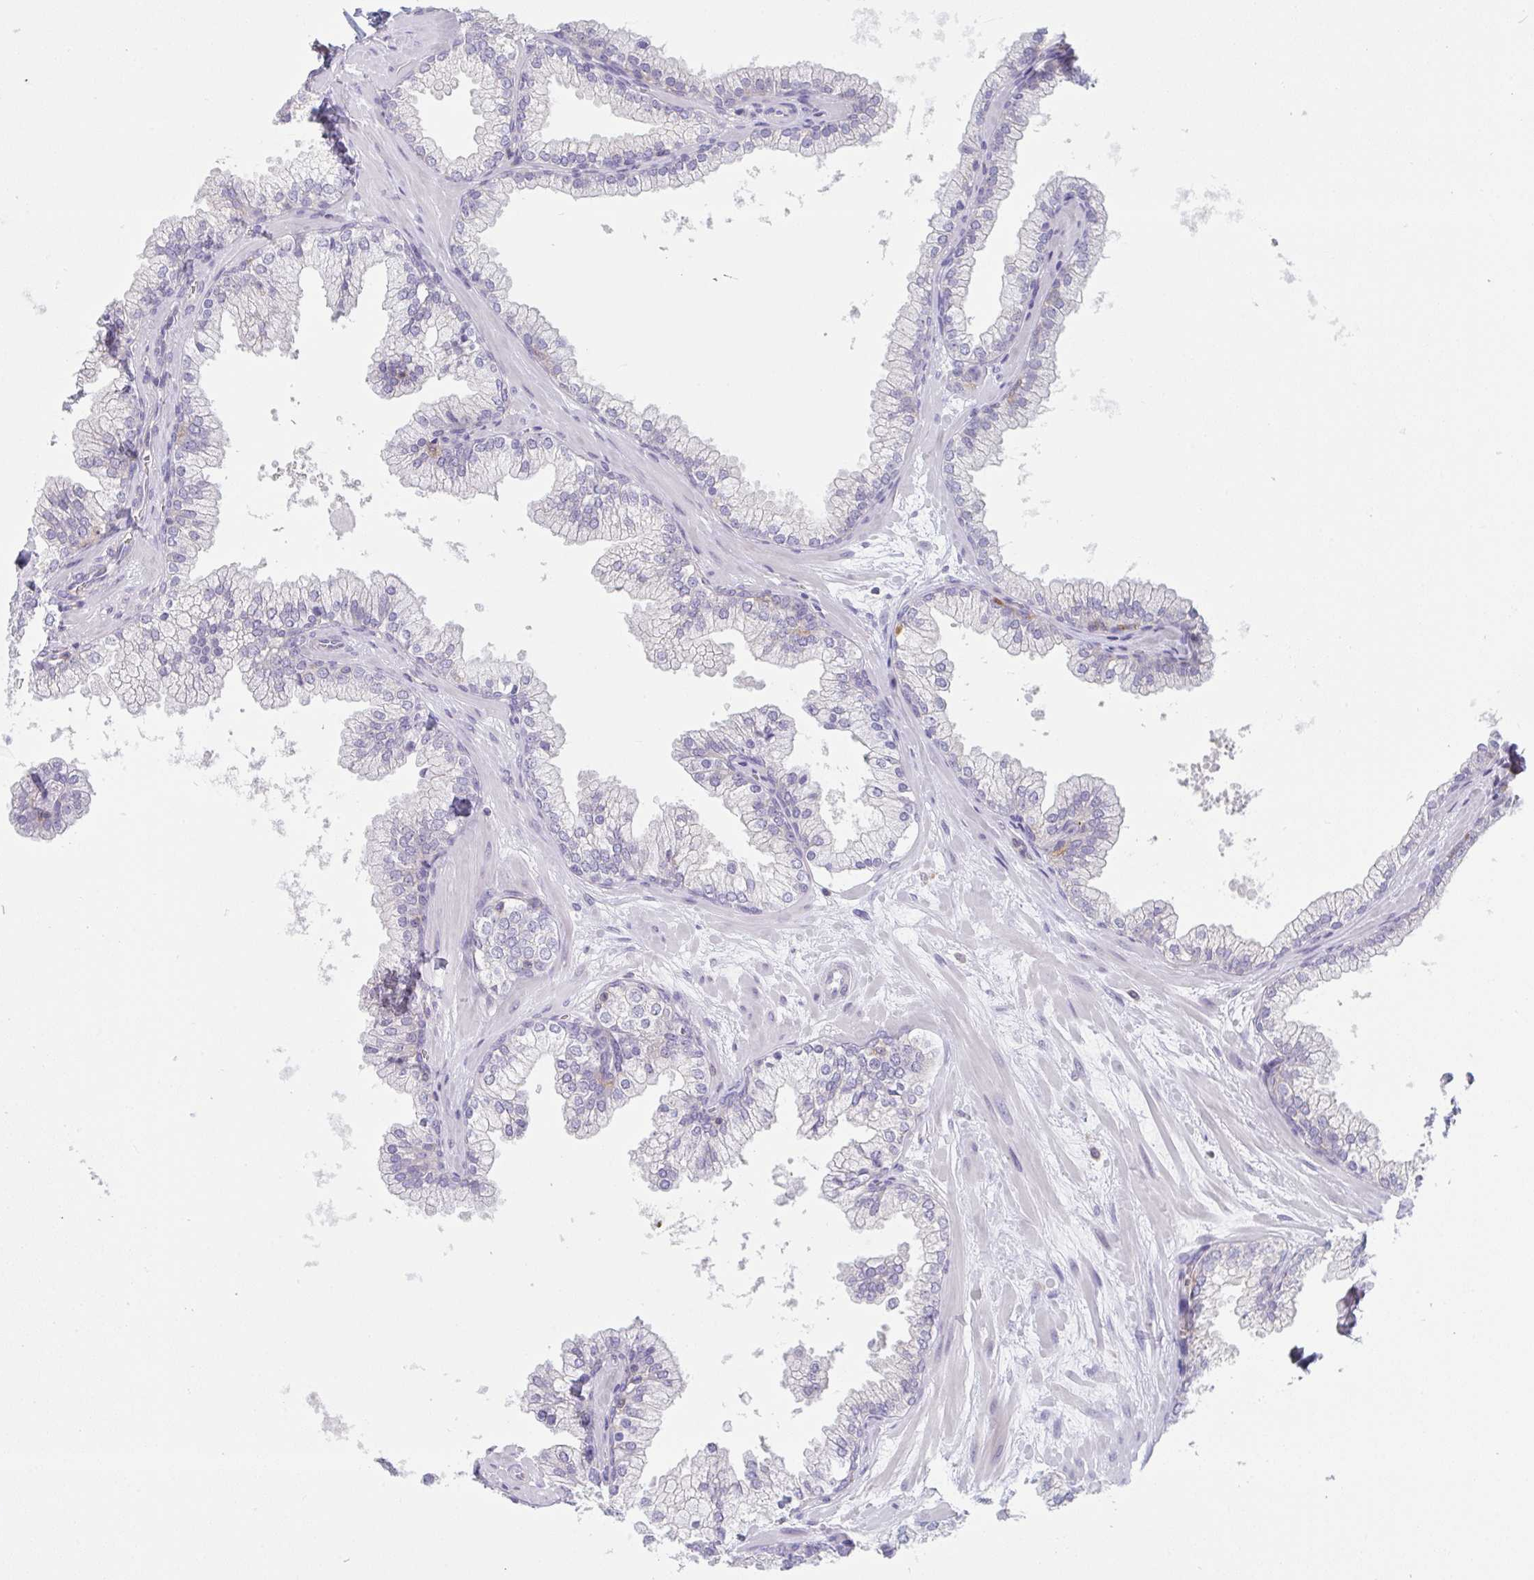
{"staining": {"intensity": "negative", "quantity": "none", "location": "none"}, "tissue": "prostate", "cell_type": "Glandular cells", "image_type": "normal", "snomed": [{"axis": "morphology", "description": "Normal tissue, NOS"}, {"axis": "topography", "description": "Prostate"}, {"axis": "topography", "description": "Peripheral nerve tissue"}], "caption": "The micrograph shows no staining of glandular cells in unremarkable prostate.", "gene": "DISP2", "patient": {"sex": "male", "age": 61}}